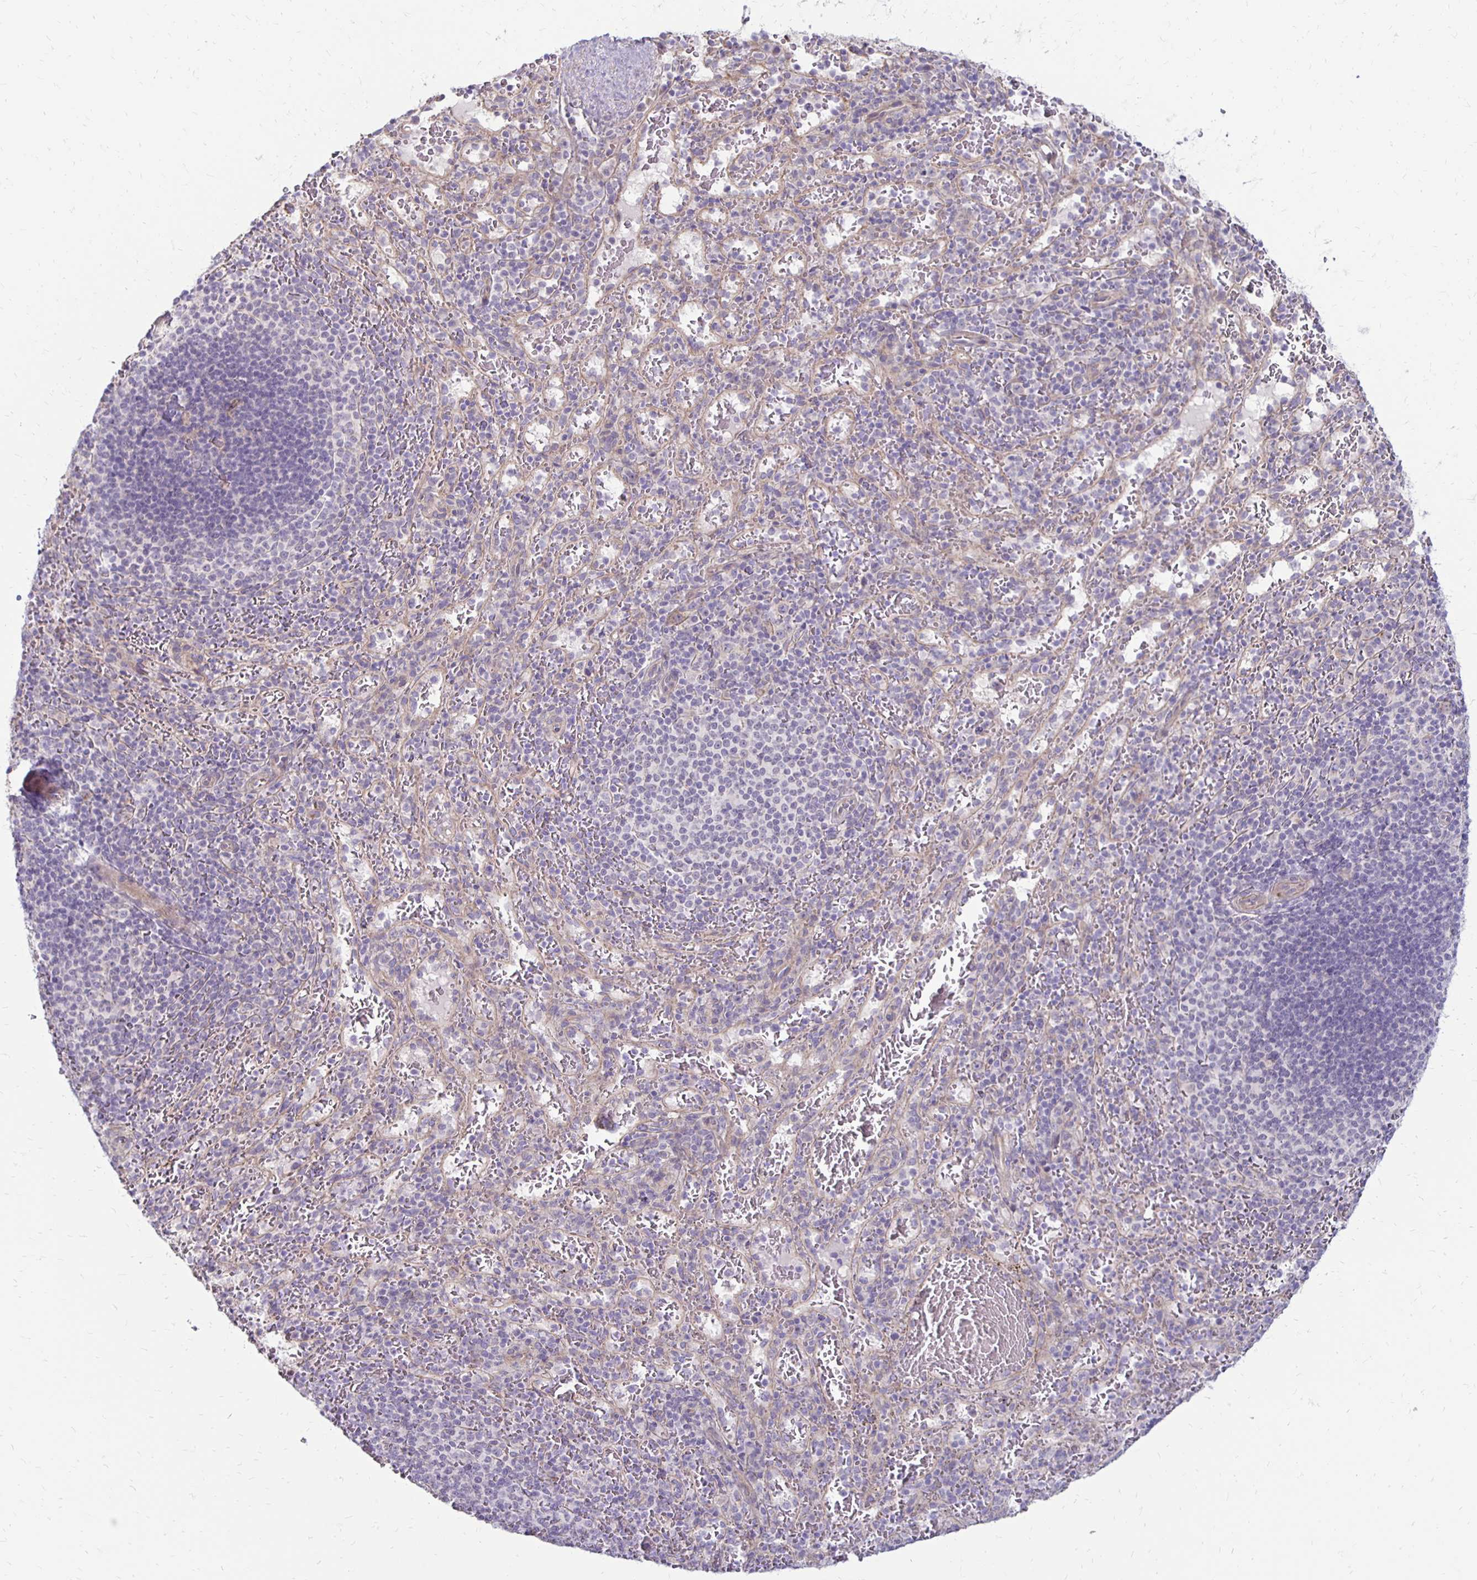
{"staining": {"intensity": "negative", "quantity": "none", "location": "none"}, "tissue": "spleen", "cell_type": "Cells in red pulp", "image_type": "normal", "snomed": [{"axis": "morphology", "description": "Normal tissue, NOS"}, {"axis": "topography", "description": "Spleen"}], "caption": "DAB (3,3'-diaminobenzidine) immunohistochemical staining of unremarkable spleen displays no significant staining in cells in red pulp.", "gene": "KATNBL1", "patient": {"sex": "male", "age": 57}}